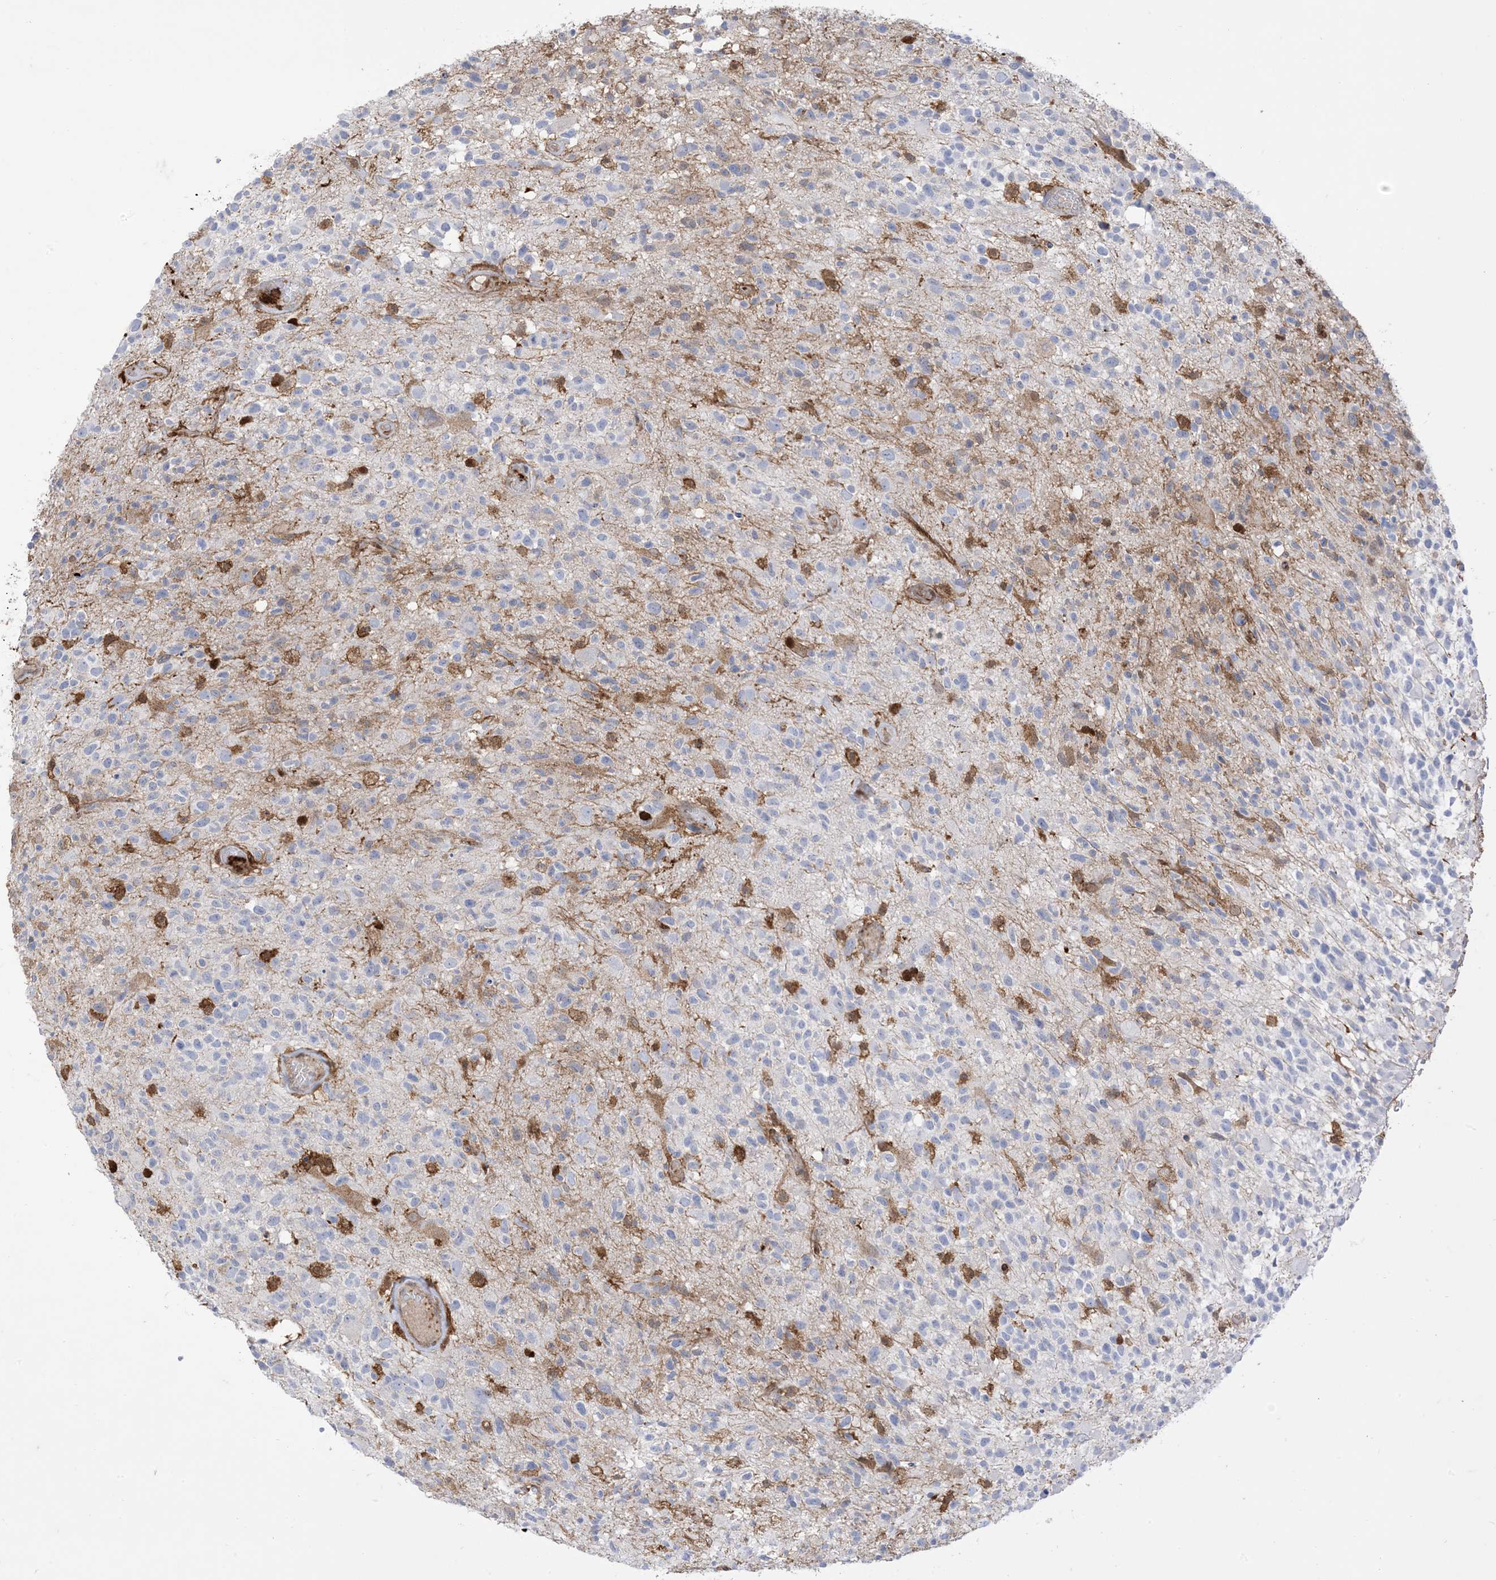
{"staining": {"intensity": "negative", "quantity": "none", "location": "none"}, "tissue": "glioma", "cell_type": "Tumor cells", "image_type": "cancer", "snomed": [{"axis": "morphology", "description": "Glioma, malignant, High grade"}, {"axis": "morphology", "description": "Glioblastoma, NOS"}, {"axis": "topography", "description": "Brain"}], "caption": "This is an immunohistochemistry image of glioma. There is no expression in tumor cells.", "gene": "GSN", "patient": {"sex": "male", "age": 60}}